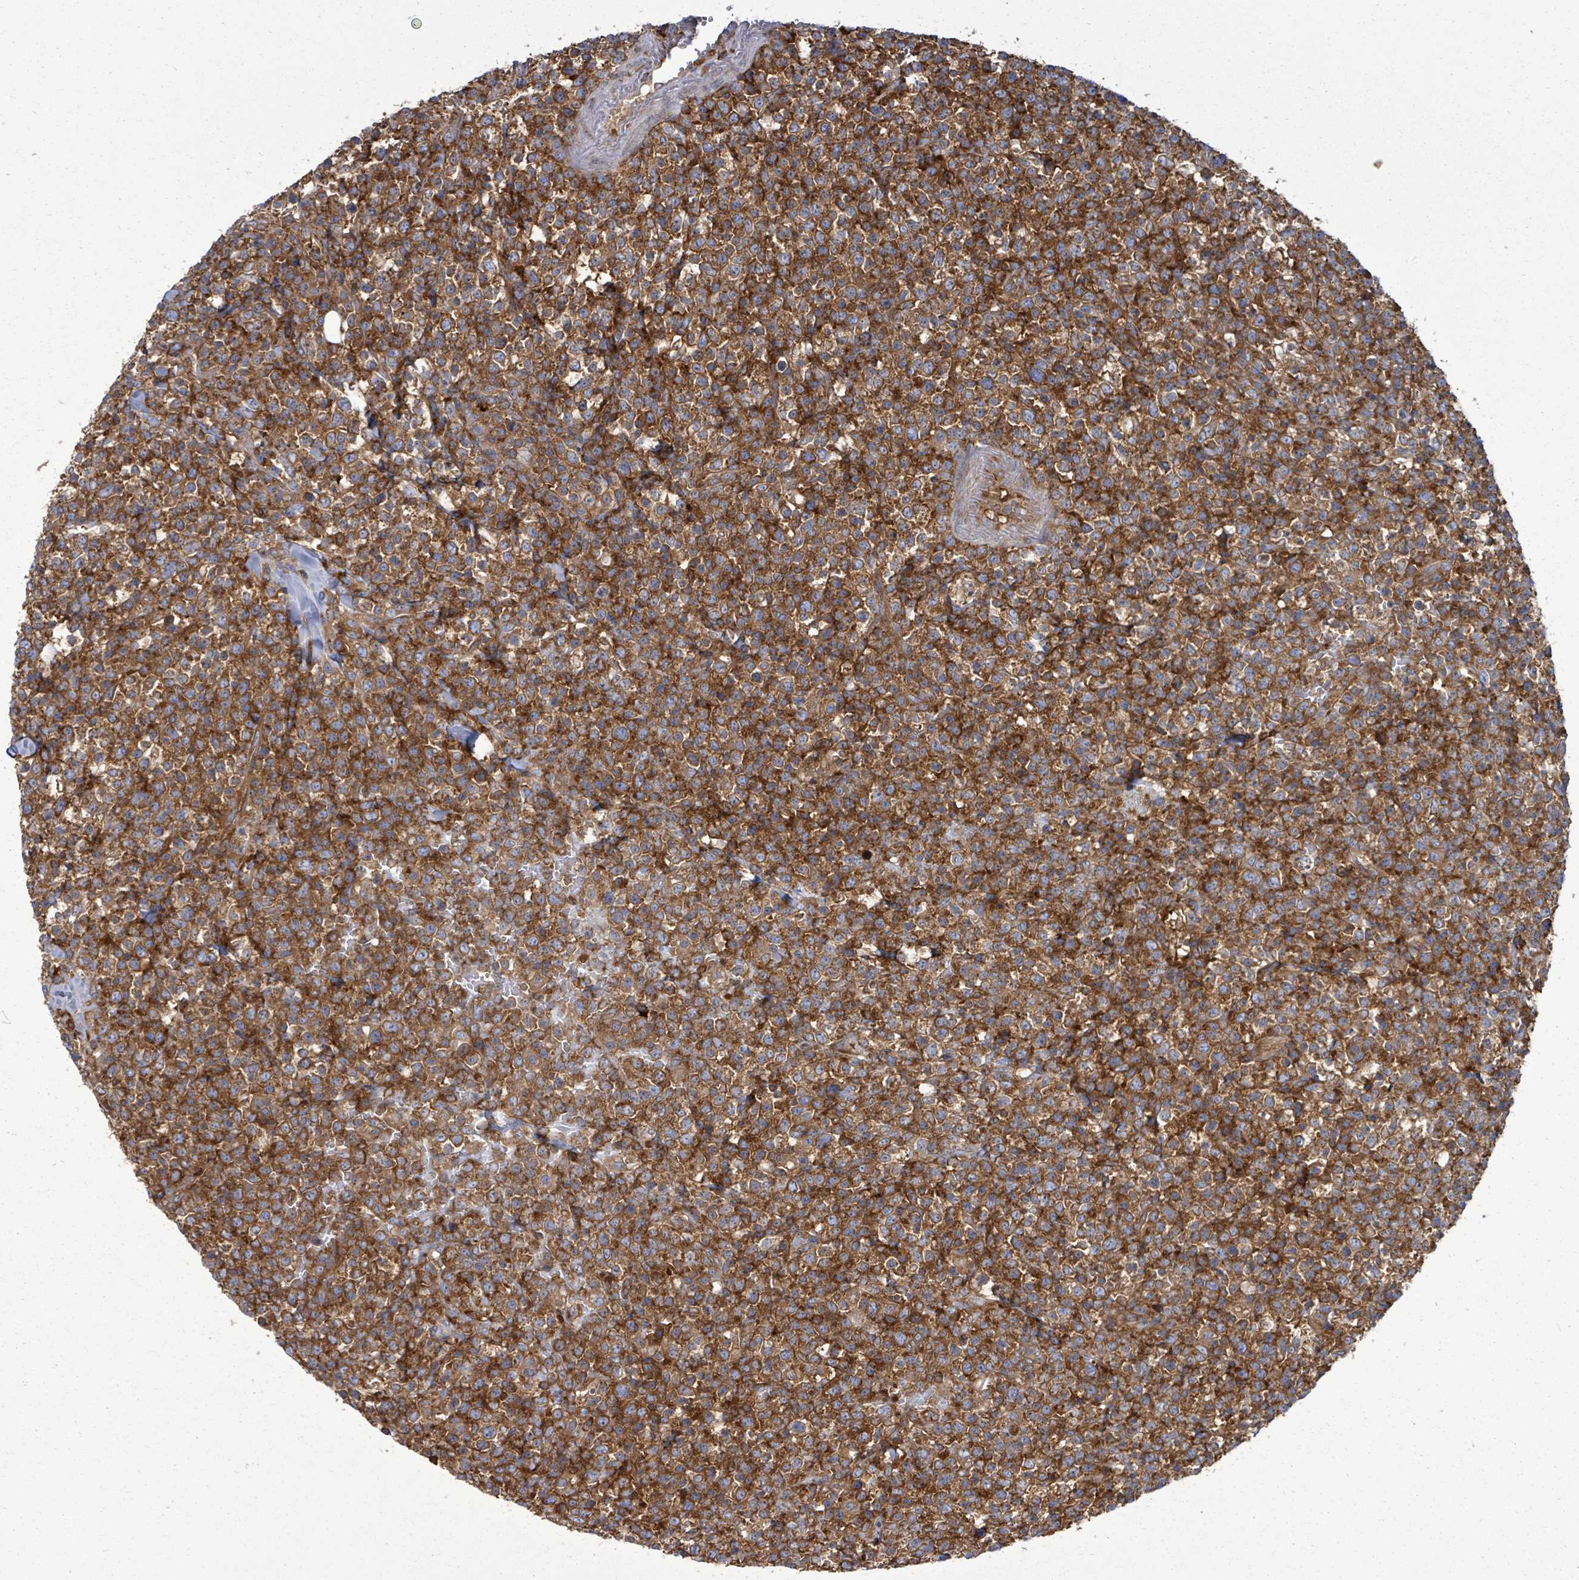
{"staining": {"intensity": "strong", "quantity": ">75%", "location": "cytoplasmic/membranous"}, "tissue": "lymphoma", "cell_type": "Tumor cells", "image_type": "cancer", "snomed": [{"axis": "morphology", "description": "Malignant lymphoma, non-Hodgkin's type, High grade"}, {"axis": "topography", "description": "Colon"}], "caption": "The image reveals immunohistochemical staining of high-grade malignant lymphoma, non-Hodgkin's type. There is strong cytoplasmic/membranous staining is seen in approximately >75% of tumor cells. The staining is performed using DAB (3,3'-diaminobenzidine) brown chromogen to label protein expression. The nuclei are counter-stained blue using hematoxylin.", "gene": "EIF3C", "patient": {"sex": "female", "age": 53}}